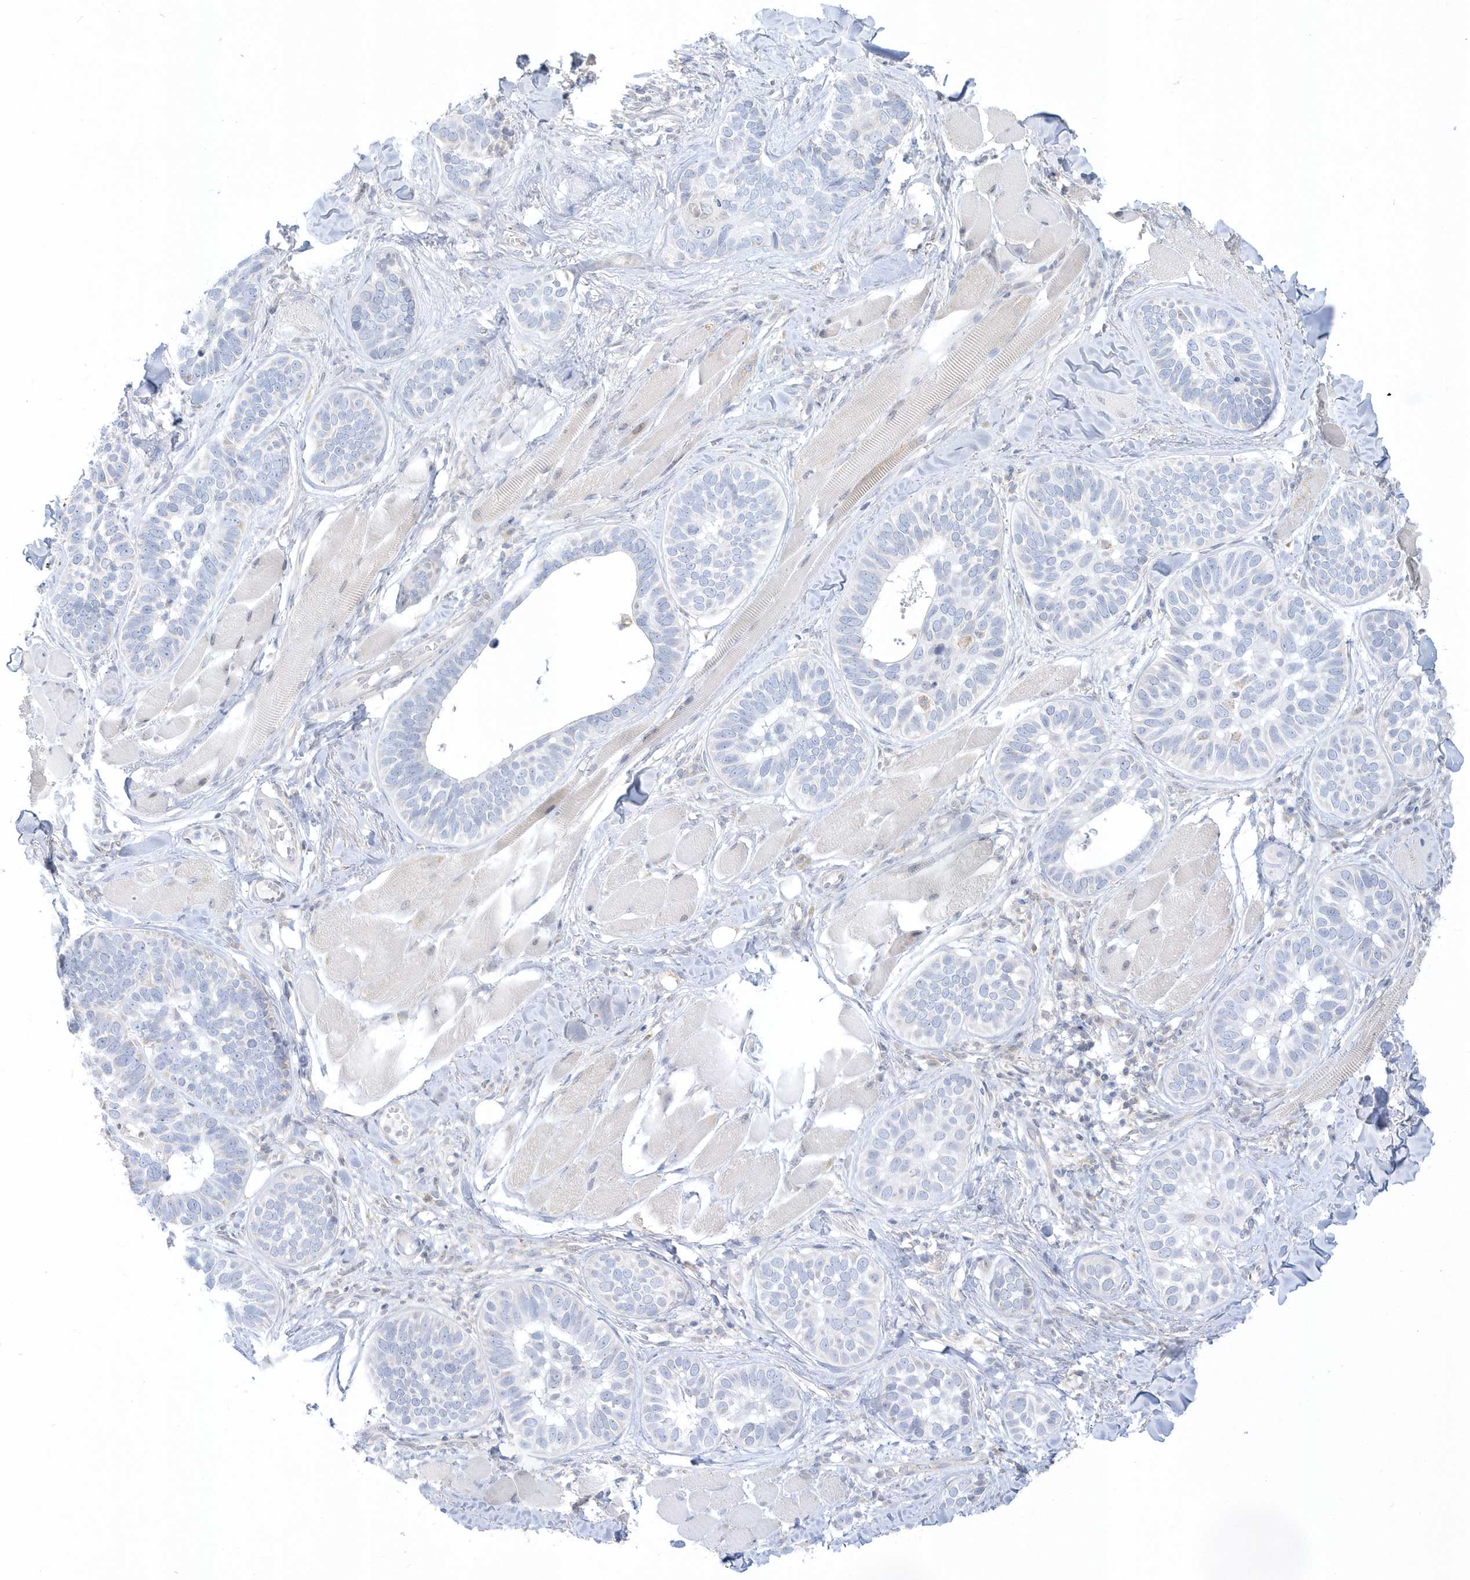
{"staining": {"intensity": "negative", "quantity": "none", "location": "none"}, "tissue": "skin cancer", "cell_type": "Tumor cells", "image_type": "cancer", "snomed": [{"axis": "morphology", "description": "Basal cell carcinoma"}, {"axis": "topography", "description": "Skin"}], "caption": "Image shows no significant protein positivity in tumor cells of skin basal cell carcinoma.", "gene": "PCBD1", "patient": {"sex": "male", "age": 62}}